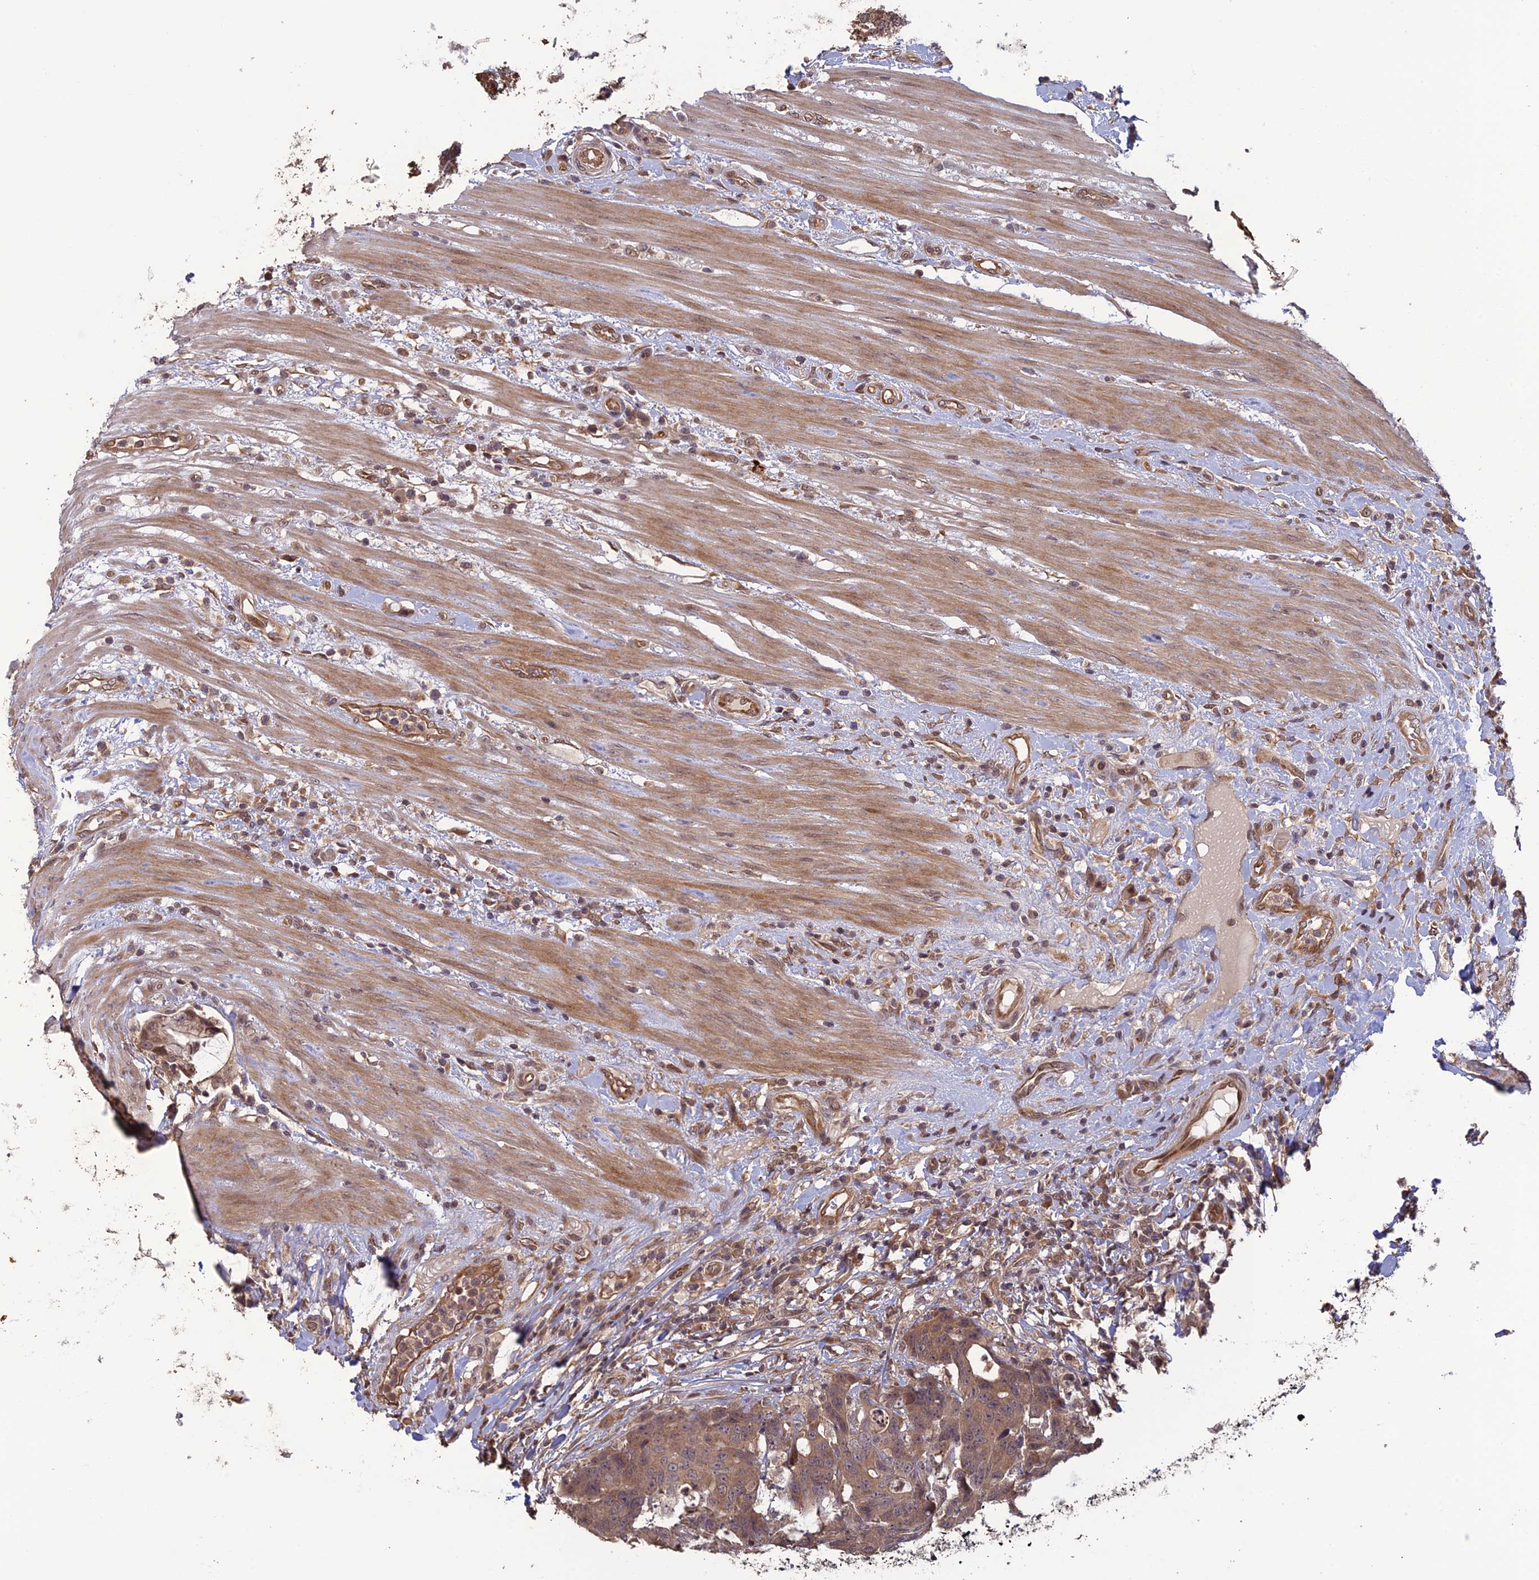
{"staining": {"intensity": "moderate", "quantity": ">75%", "location": "cytoplasmic/membranous"}, "tissue": "colorectal cancer", "cell_type": "Tumor cells", "image_type": "cancer", "snomed": [{"axis": "morphology", "description": "Adenocarcinoma, NOS"}, {"axis": "topography", "description": "Colon"}], "caption": "IHC image of colorectal adenocarcinoma stained for a protein (brown), which exhibits medium levels of moderate cytoplasmic/membranous positivity in about >75% of tumor cells.", "gene": "LIN37", "patient": {"sex": "female", "age": 82}}